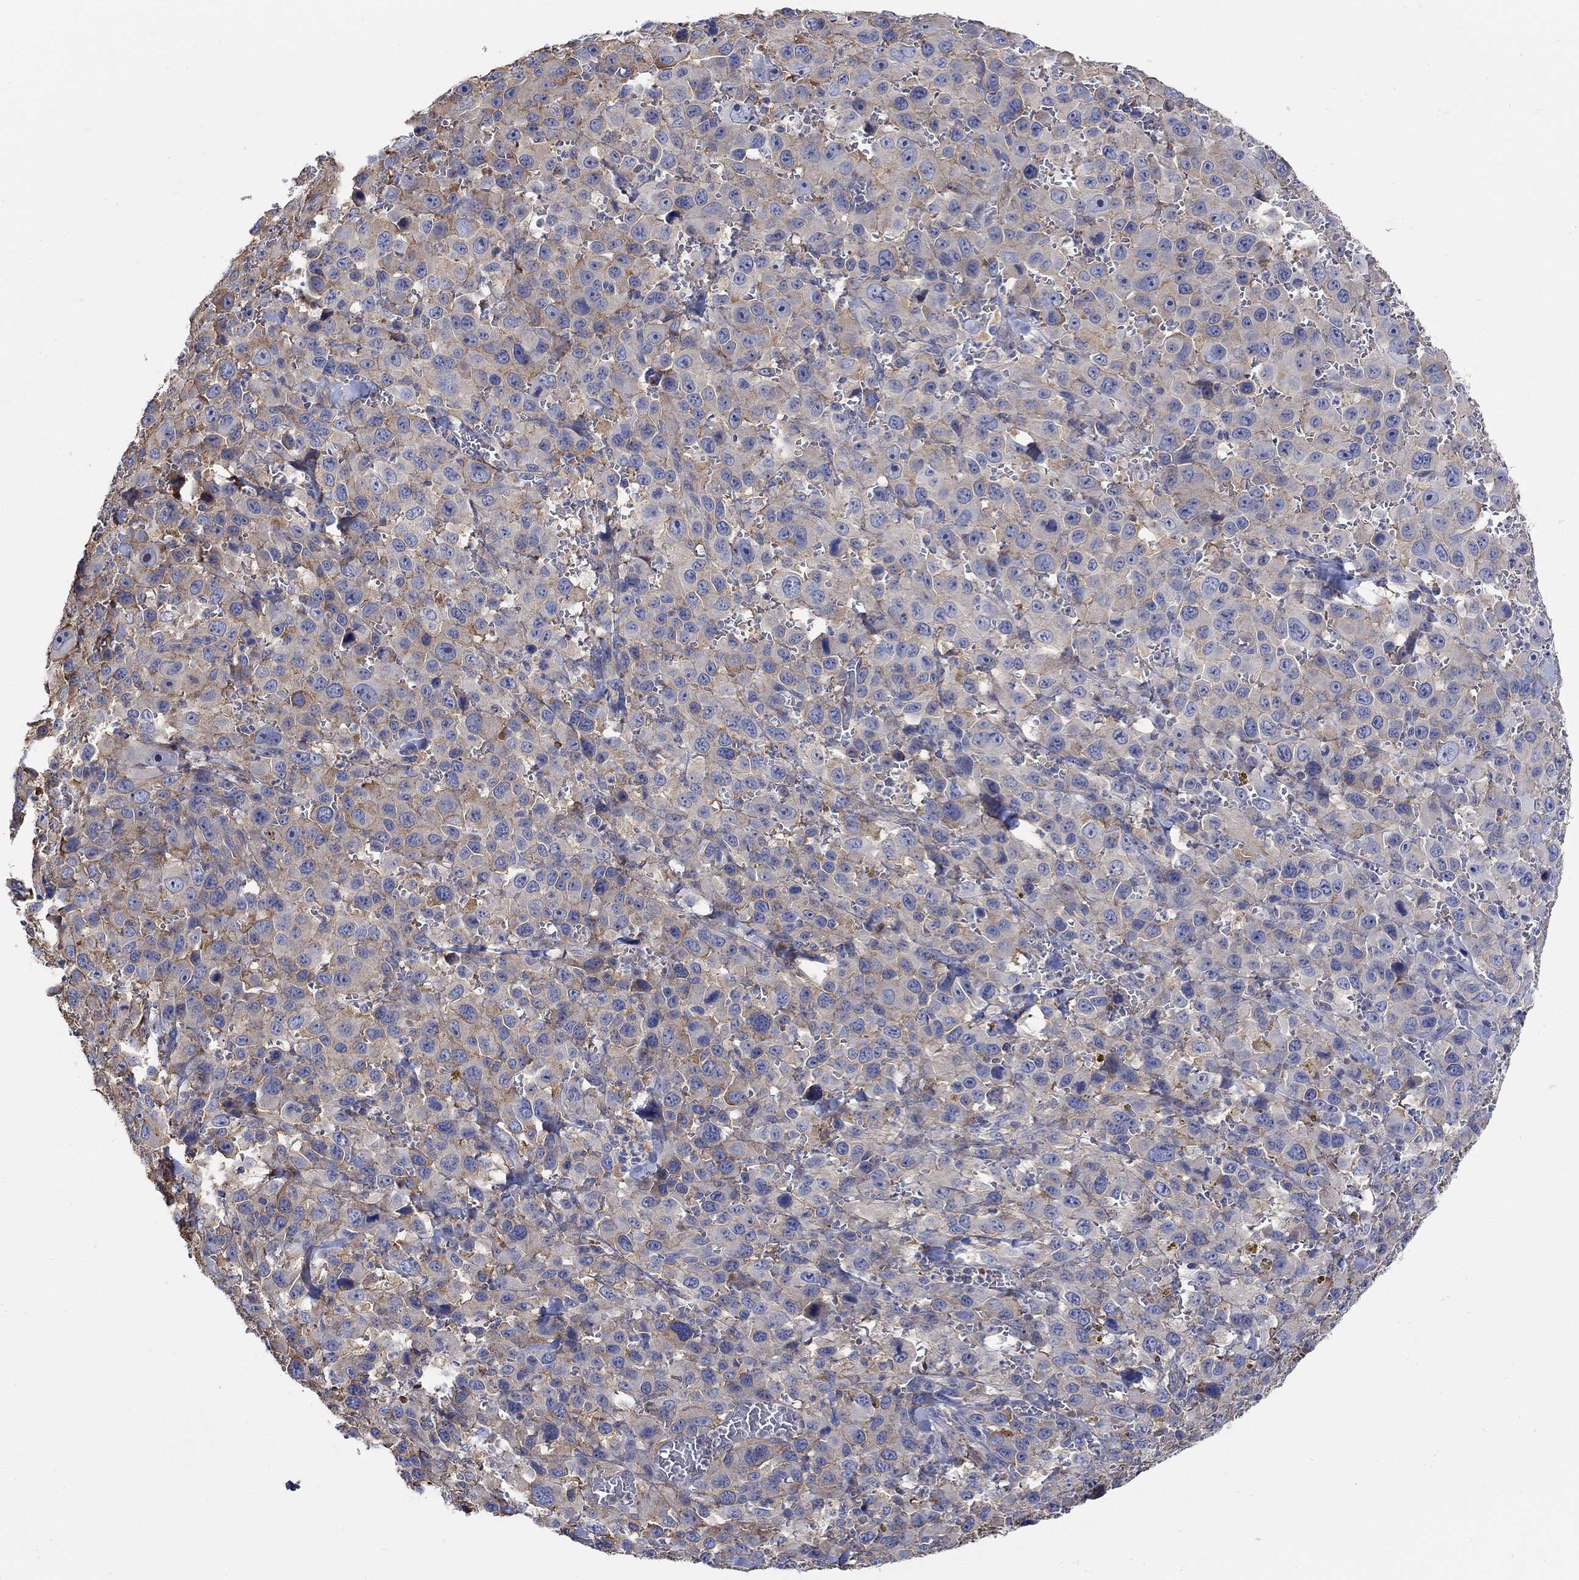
{"staining": {"intensity": "weak", "quantity": "<25%", "location": "cytoplasmic/membranous"}, "tissue": "melanoma", "cell_type": "Tumor cells", "image_type": "cancer", "snomed": [{"axis": "morphology", "description": "Malignant melanoma, NOS"}, {"axis": "topography", "description": "Skin"}], "caption": "Immunohistochemistry image of melanoma stained for a protein (brown), which reveals no expression in tumor cells.", "gene": "TEKT3", "patient": {"sex": "female", "age": 91}}